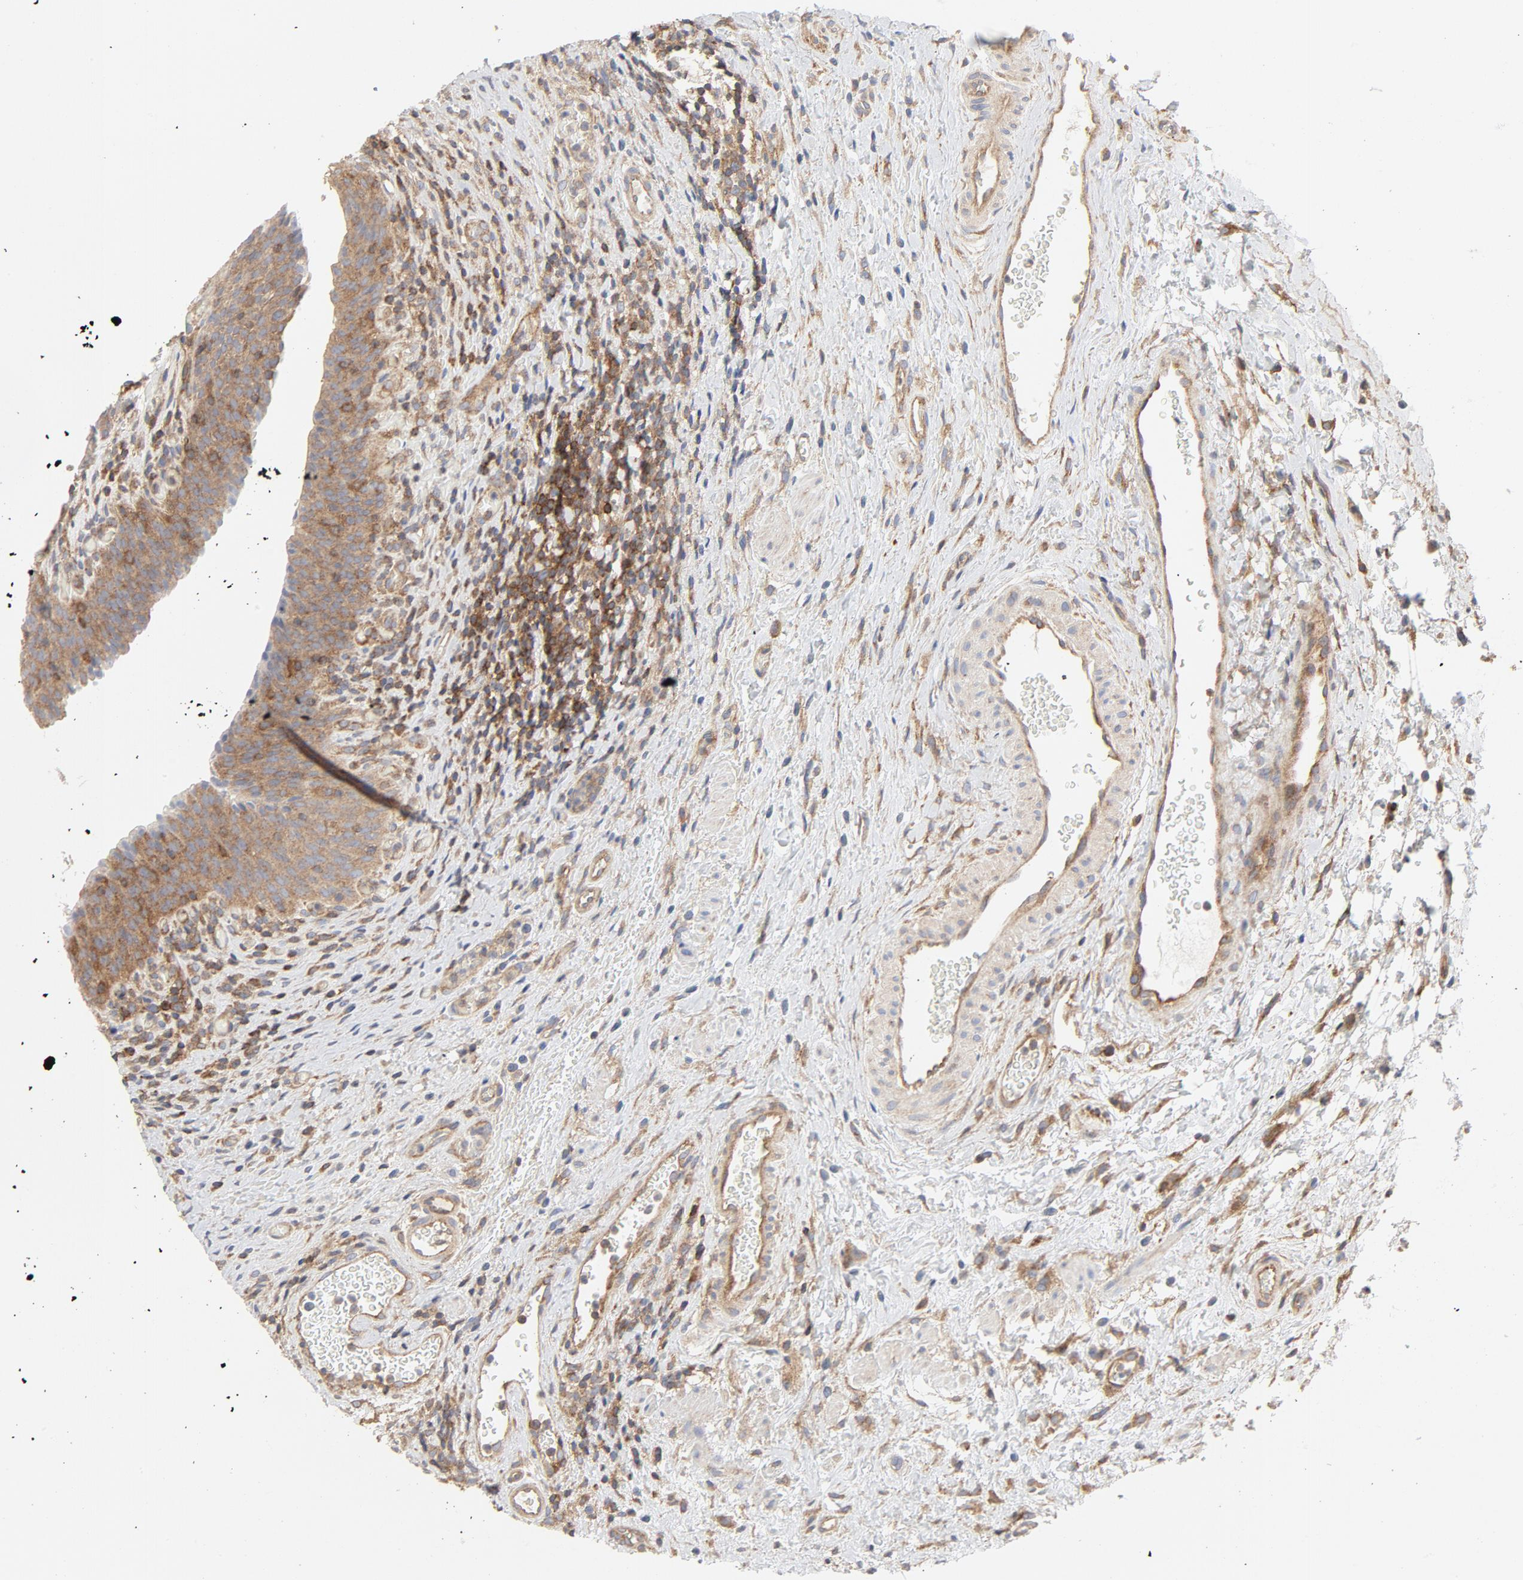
{"staining": {"intensity": "moderate", "quantity": ">75%", "location": "cytoplasmic/membranous"}, "tissue": "urinary bladder", "cell_type": "Urothelial cells", "image_type": "normal", "snomed": [{"axis": "morphology", "description": "Normal tissue, NOS"}, {"axis": "morphology", "description": "Urothelial carcinoma, High grade"}, {"axis": "topography", "description": "Urinary bladder"}], "caption": "IHC staining of unremarkable urinary bladder, which displays medium levels of moderate cytoplasmic/membranous staining in approximately >75% of urothelial cells indicating moderate cytoplasmic/membranous protein positivity. The staining was performed using DAB (brown) for protein detection and nuclei were counterstained in hematoxylin (blue).", "gene": "RABEP1", "patient": {"sex": "male", "age": 51}}